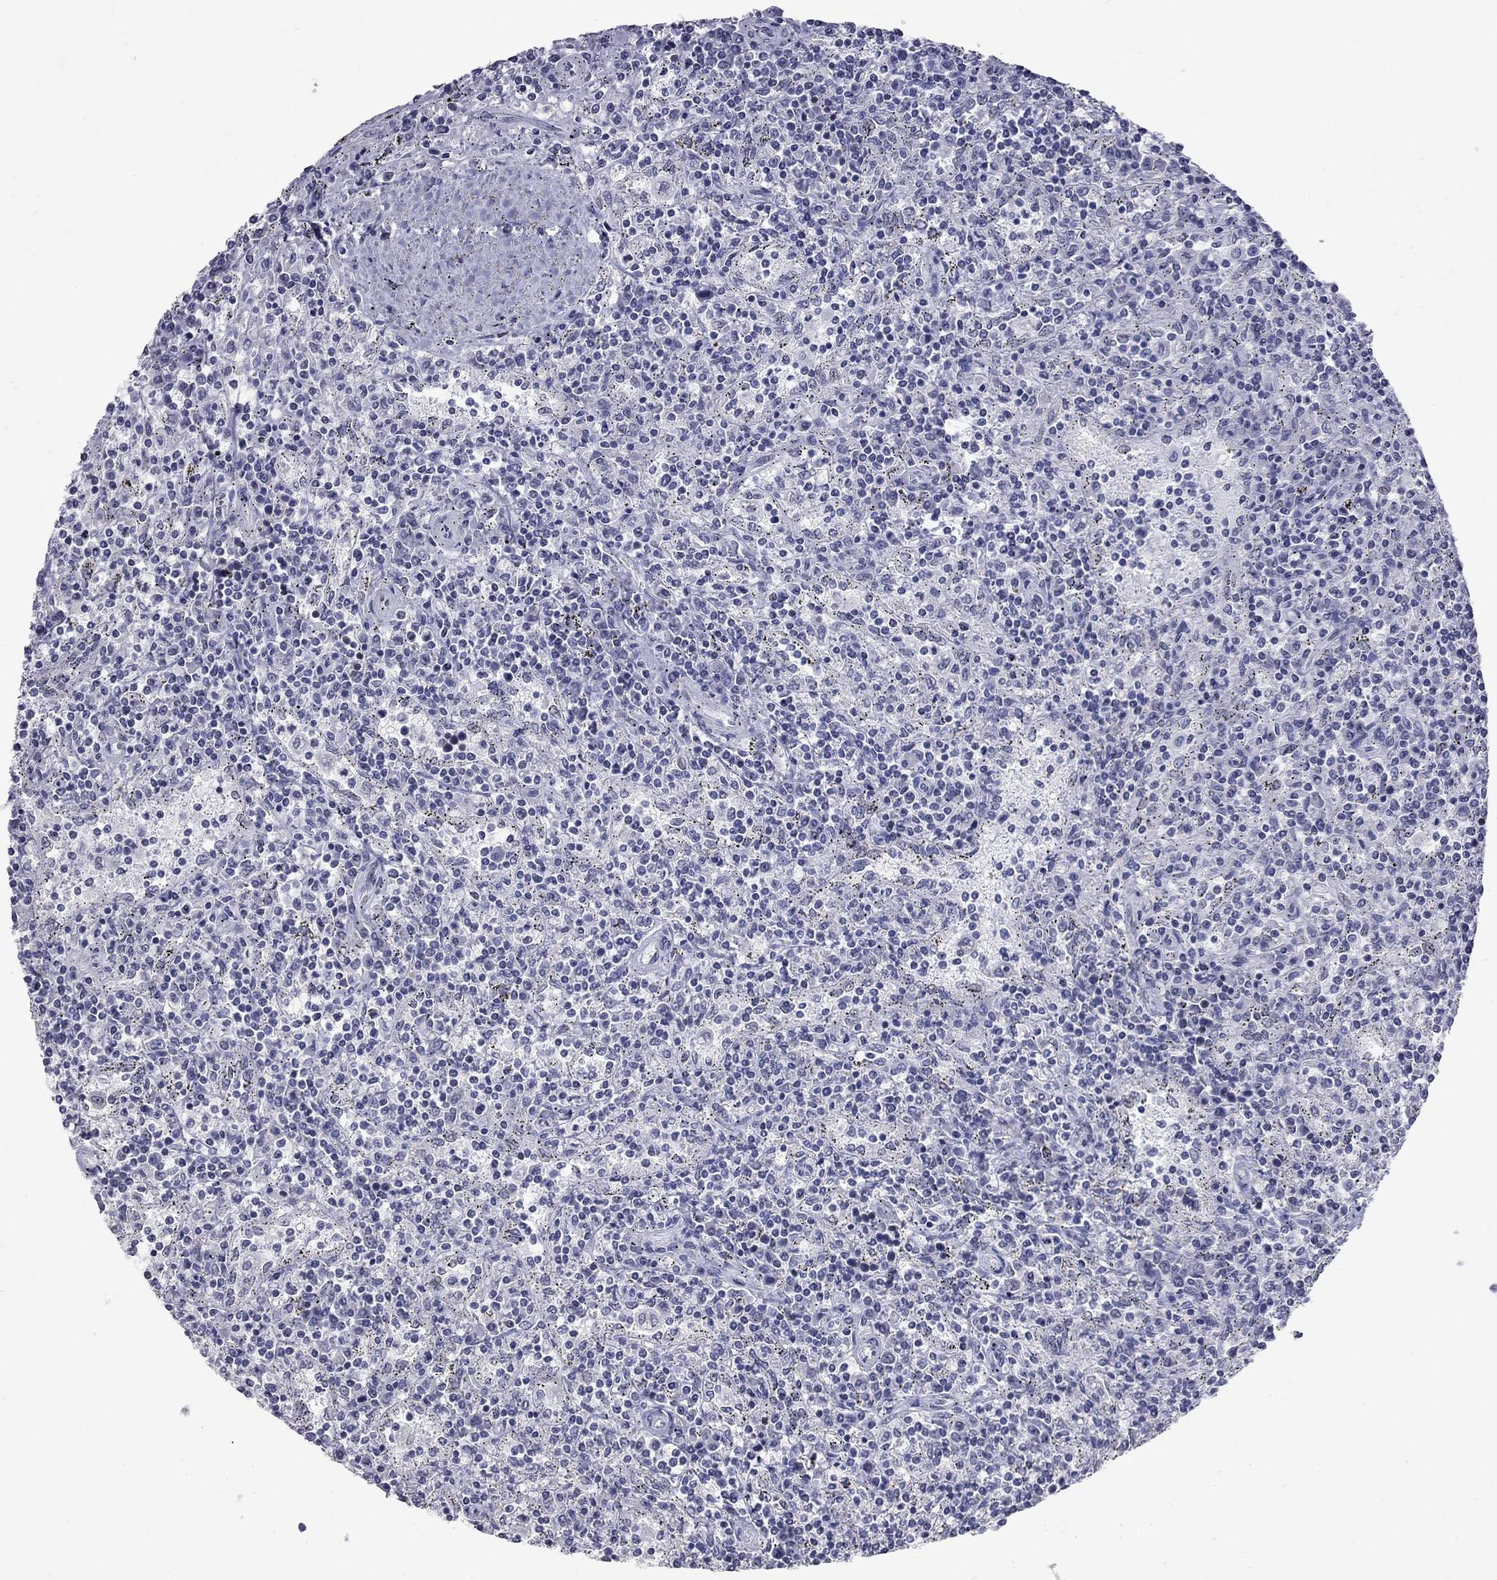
{"staining": {"intensity": "negative", "quantity": "none", "location": "none"}, "tissue": "lymphoma", "cell_type": "Tumor cells", "image_type": "cancer", "snomed": [{"axis": "morphology", "description": "Malignant lymphoma, non-Hodgkin's type, Low grade"}, {"axis": "topography", "description": "Spleen"}], "caption": "An immunohistochemistry (IHC) photomicrograph of malignant lymphoma, non-Hodgkin's type (low-grade) is shown. There is no staining in tumor cells of malignant lymphoma, non-Hodgkin's type (low-grade).", "gene": "ZNF154", "patient": {"sex": "male", "age": 62}}